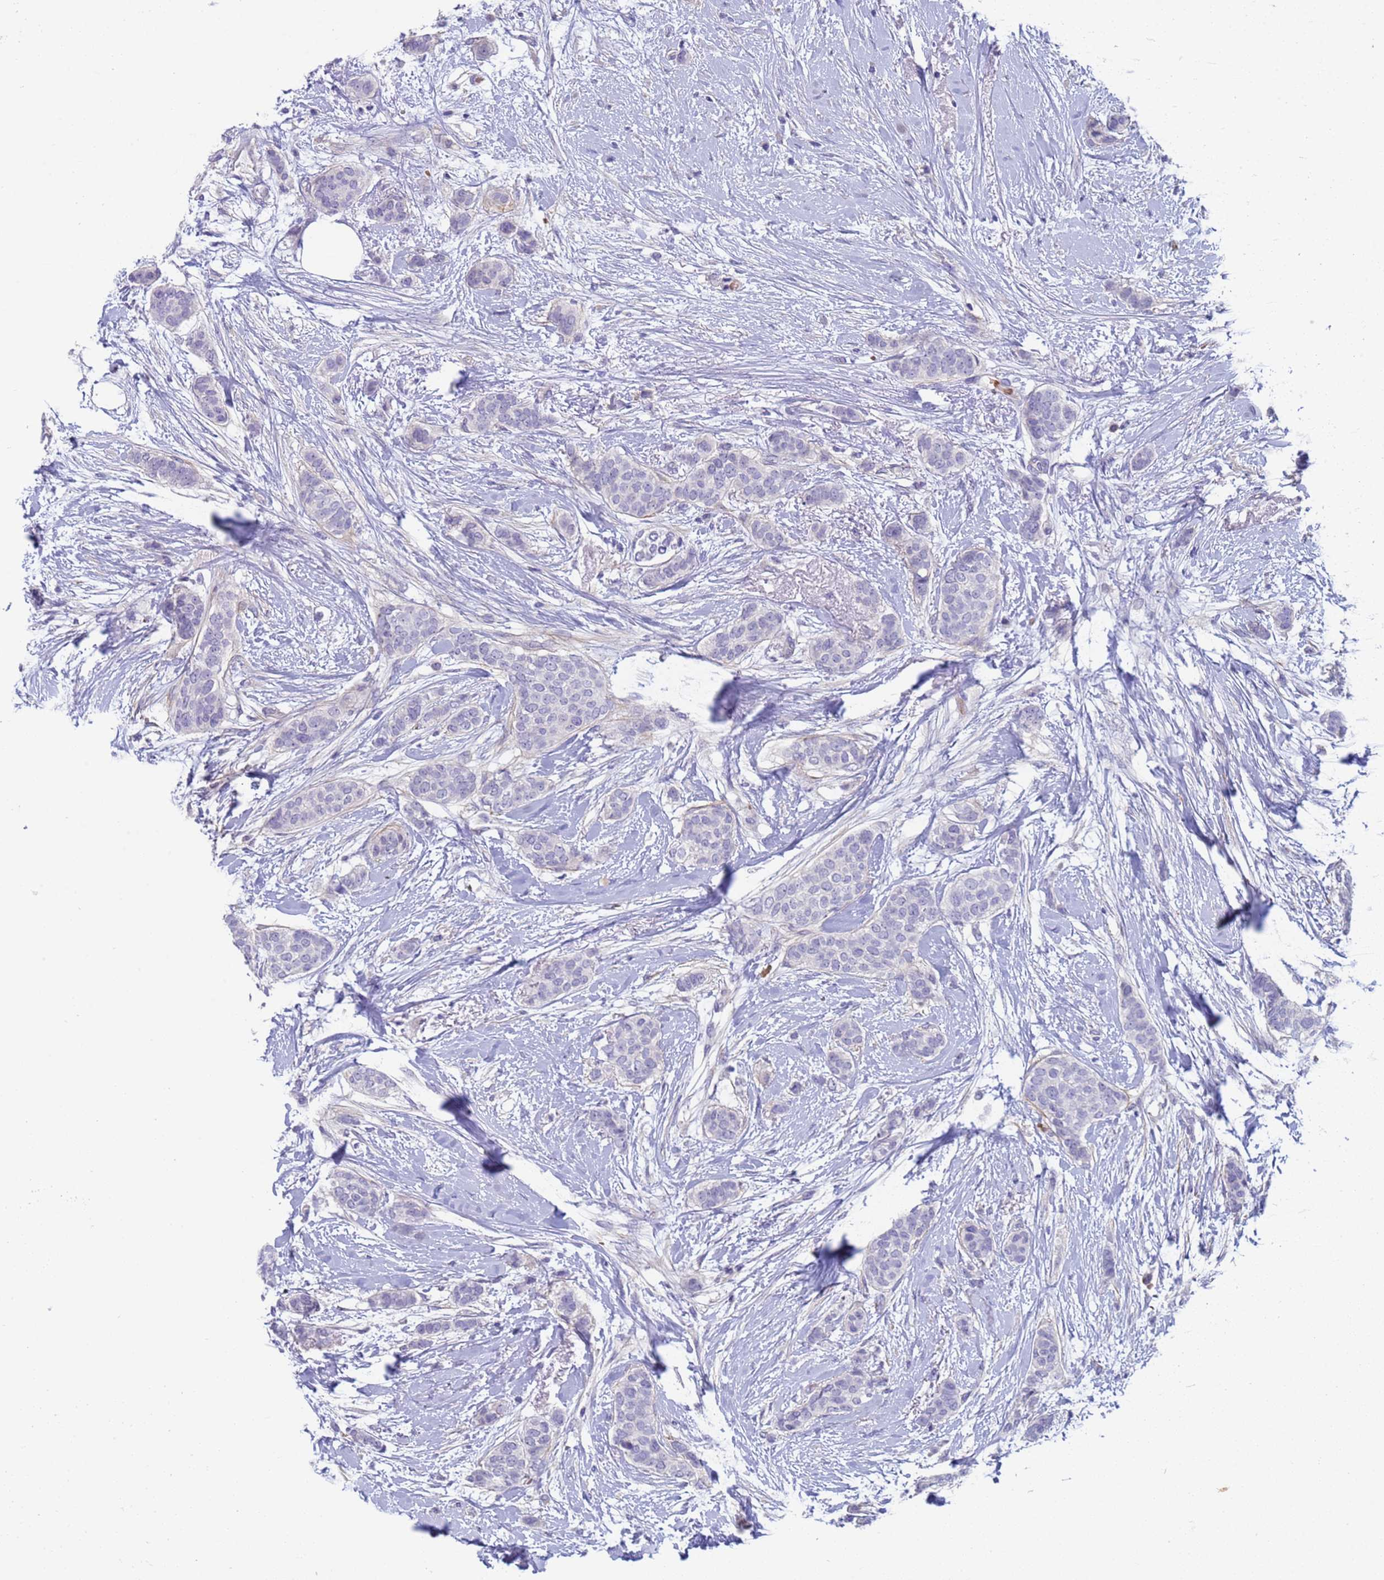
{"staining": {"intensity": "negative", "quantity": "none", "location": "none"}, "tissue": "breast cancer", "cell_type": "Tumor cells", "image_type": "cancer", "snomed": [{"axis": "morphology", "description": "Duct carcinoma"}, {"axis": "topography", "description": "Breast"}], "caption": "DAB immunohistochemical staining of breast cancer (infiltrating ductal carcinoma) demonstrates no significant expression in tumor cells.", "gene": "KBTBD3", "patient": {"sex": "female", "age": 72}}